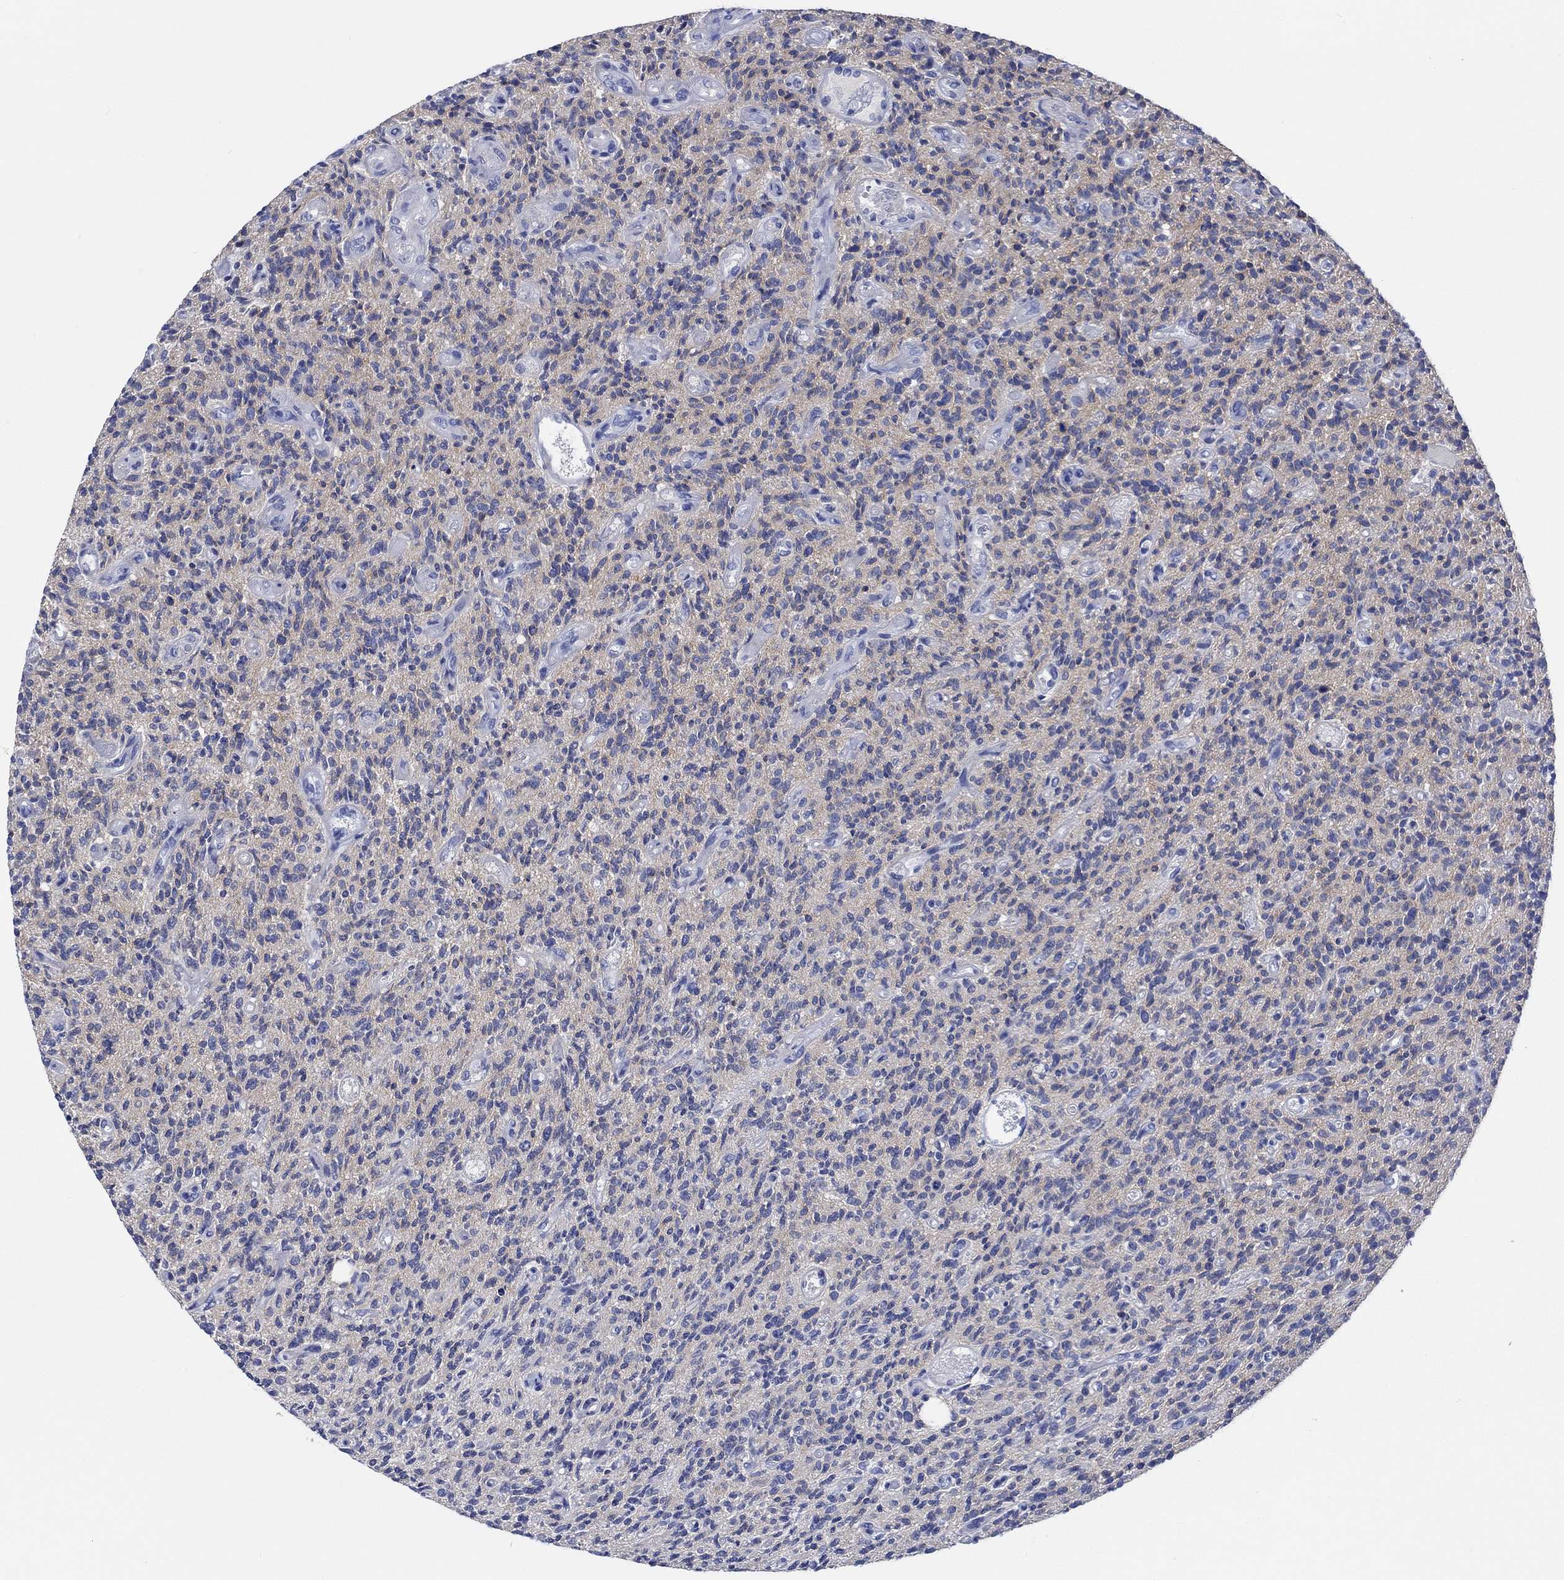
{"staining": {"intensity": "negative", "quantity": "none", "location": "none"}, "tissue": "glioma", "cell_type": "Tumor cells", "image_type": "cancer", "snomed": [{"axis": "morphology", "description": "Glioma, malignant, High grade"}, {"axis": "topography", "description": "Brain"}], "caption": "The immunohistochemistry (IHC) photomicrograph has no significant expression in tumor cells of glioma tissue.", "gene": "SHISA4", "patient": {"sex": "male", "age": 64}}